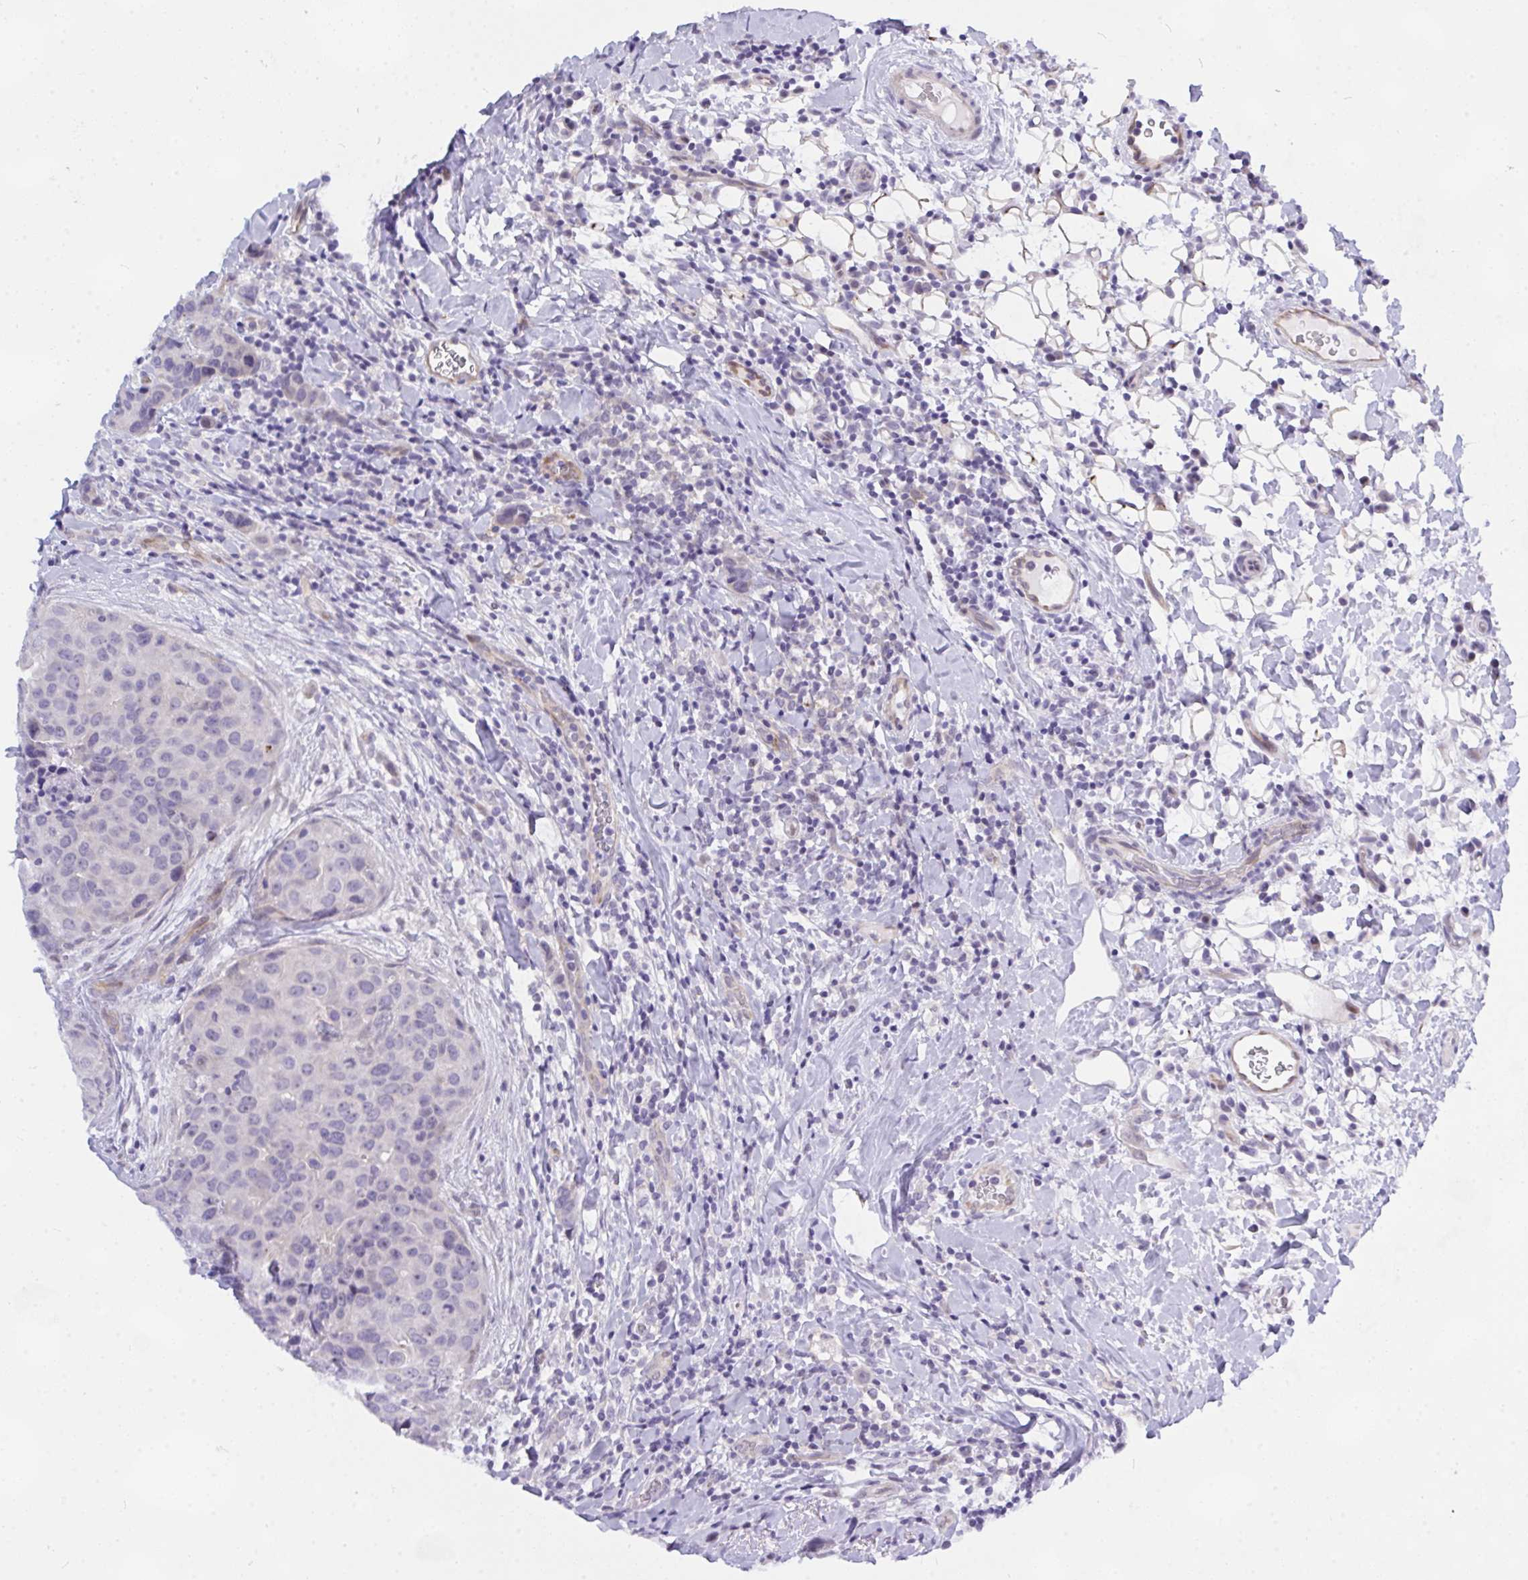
{"staining": {"intensity": "negative", "quantity": "none", "location": "none"}, "tissue": "breast cancer", "cell_type": "Tumor cells", "image_type": "cancer", "snomed": [{"axis": "morphology", "description": "Duct carcinoma"}, {"axis": "topography", "description": "Breast"}], "caption": "DAB (3,3'-diaminobenzidine) immunohistochemical staining of human breast cancer reveals no significant positivity in tumor cells.", "gene": "NFXL1", "patient": {"sex": "female", "age": 24}}